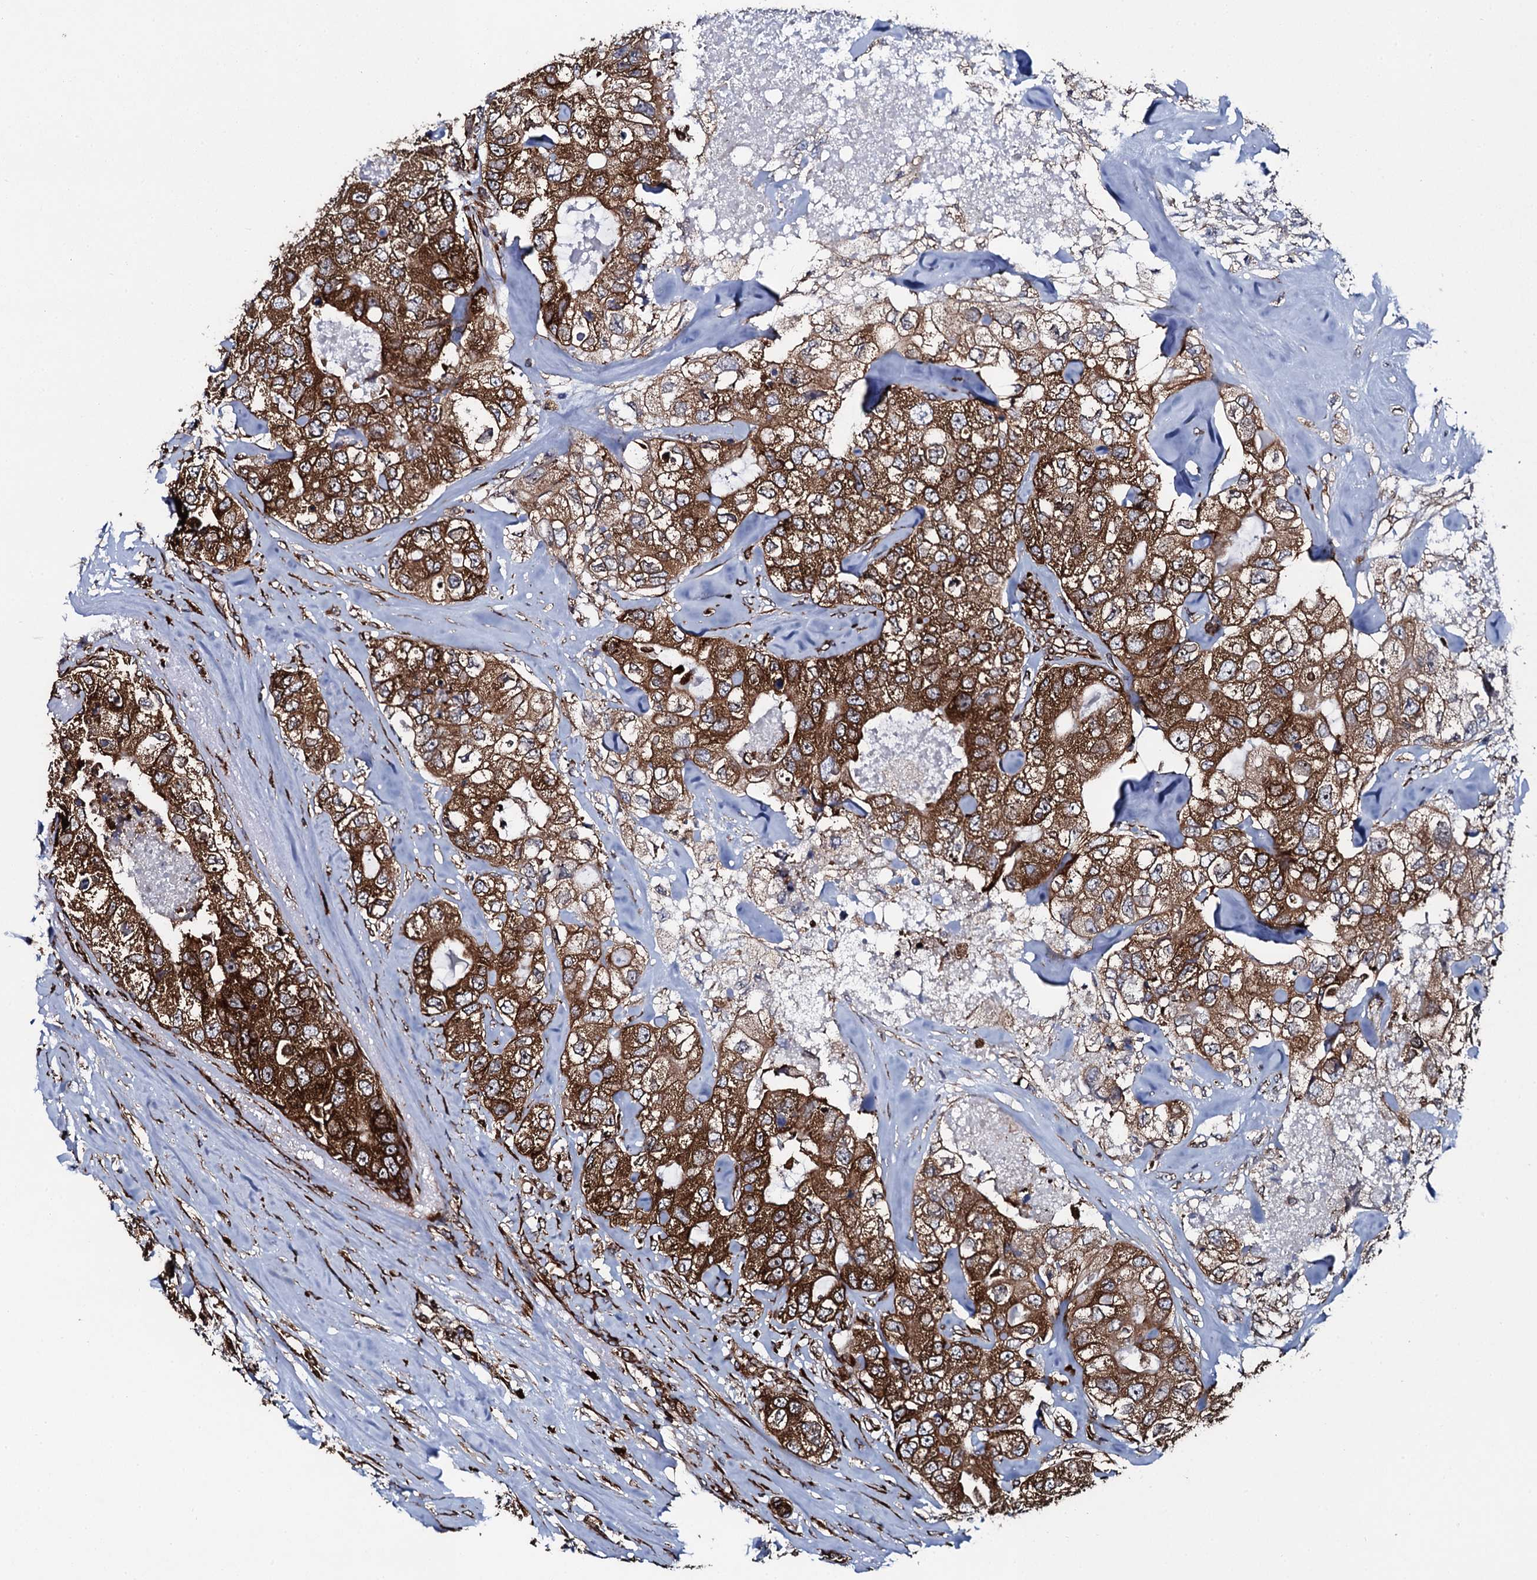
{"staining": {"intensity": "strong", "quantity": ">75%", "location": "cytoplasmic/membranous"}, "tissue": "breast cancer", "cell_type": "Tumor cells", "image_type": "cancer", "snomed": [{"axis": "morphology", "description": "Duct carcinoma"}, {"axis": "topography", "description": "Breast"}], "caption": "DAB (3,3'-diaminobenzidine) immunohistochemical staining of breast cancer (invasive ductal carcinoma) demonstrates strong cytoplasmic/membranous protein expression in about >75% of tumor cells.", "gene": "SPTY2D1", "patient": {"sex": "female", "age": 62}}